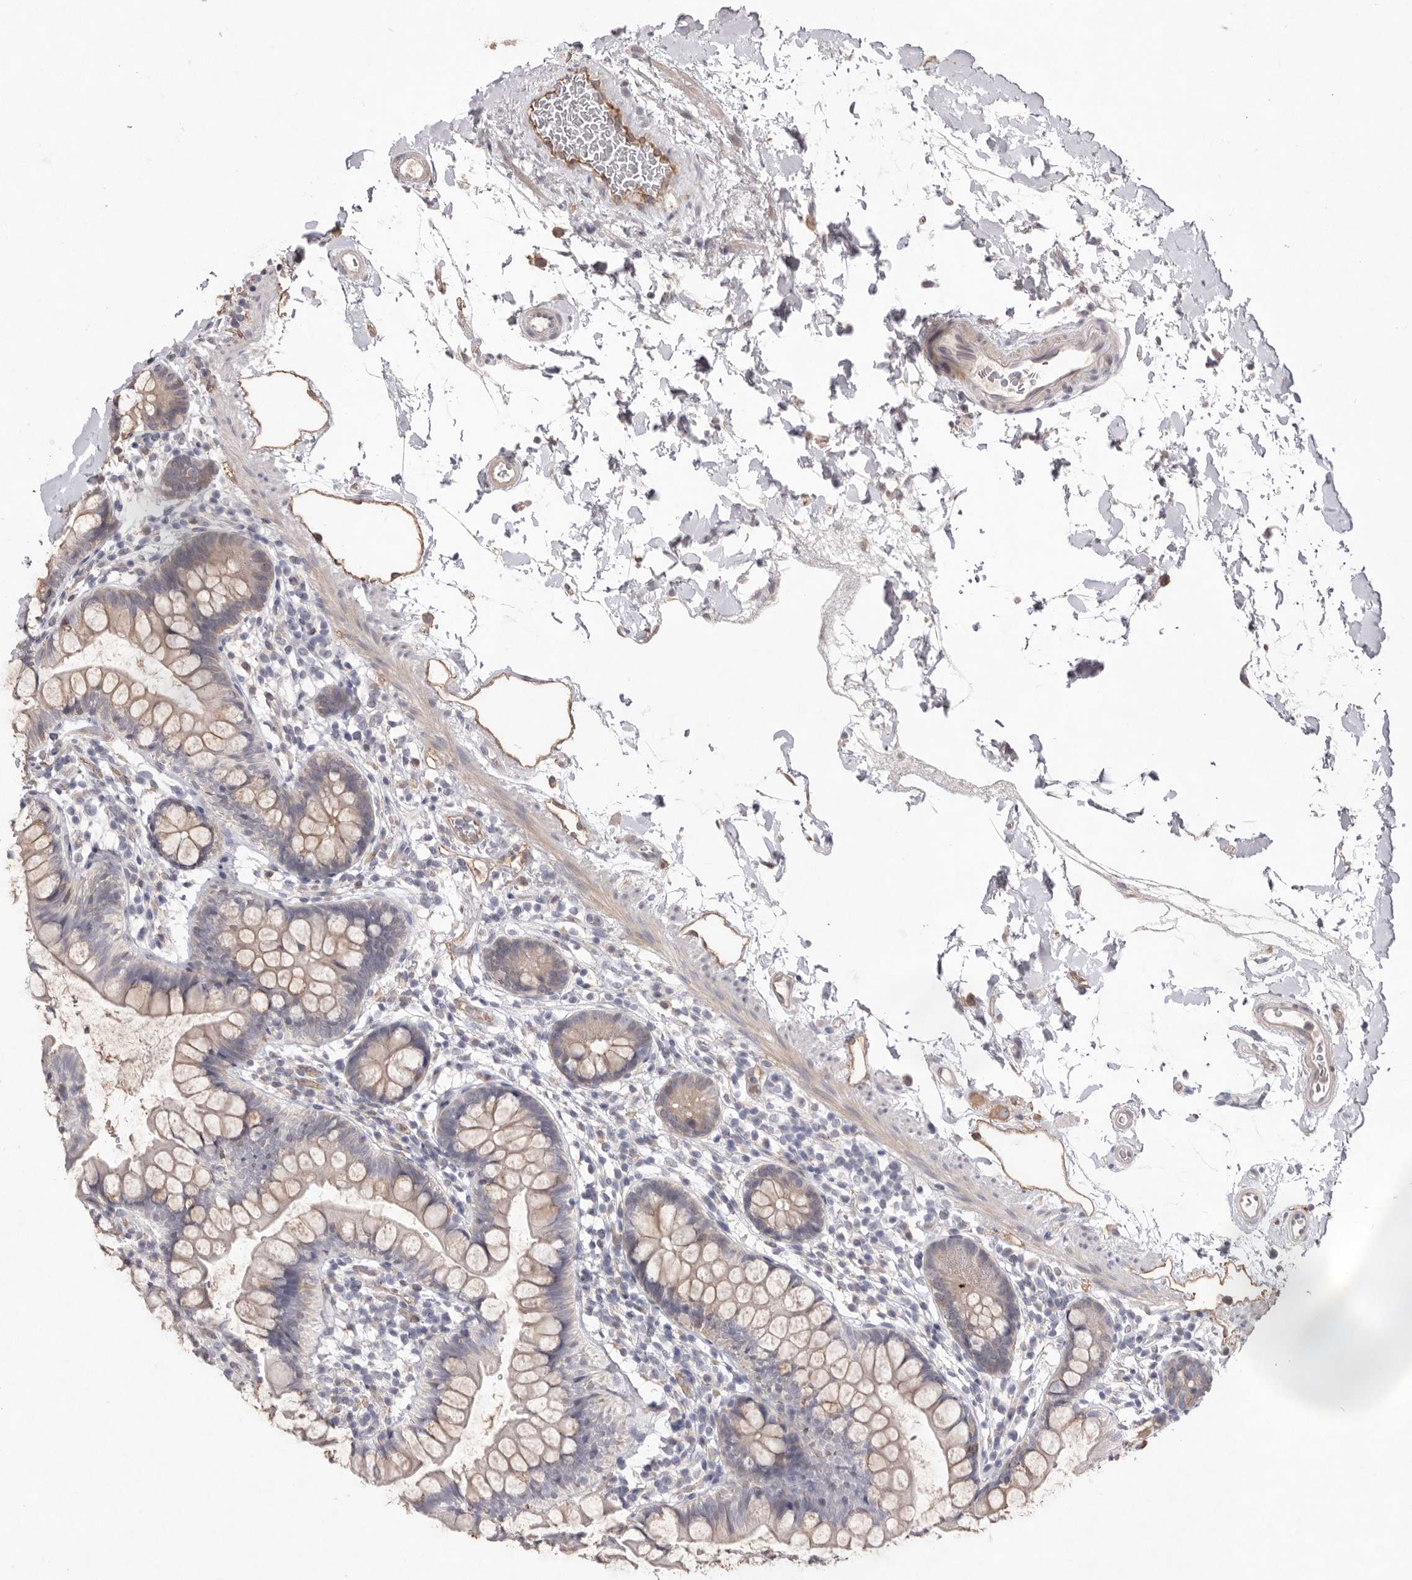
{"staining": {"intensity": "weak", "quantity": ">75%", "location": "cytoplasmic/membranous"}, "tissue": "small intestine", "cell_type": "Glandular cells", "image_type": "normal", "snomed": [{"axis": "morphology", "description": "Normal tissue, NOS"}, {"axis": "topography", "description": "Small intestine"}], "caption": "Protein staining of benign small intestine shows weak cytoplasmic/membranous expression in about >75% of glandular cells.", "gene": "ZYG11B", "patient": {"sex": "female", "age": 84}}